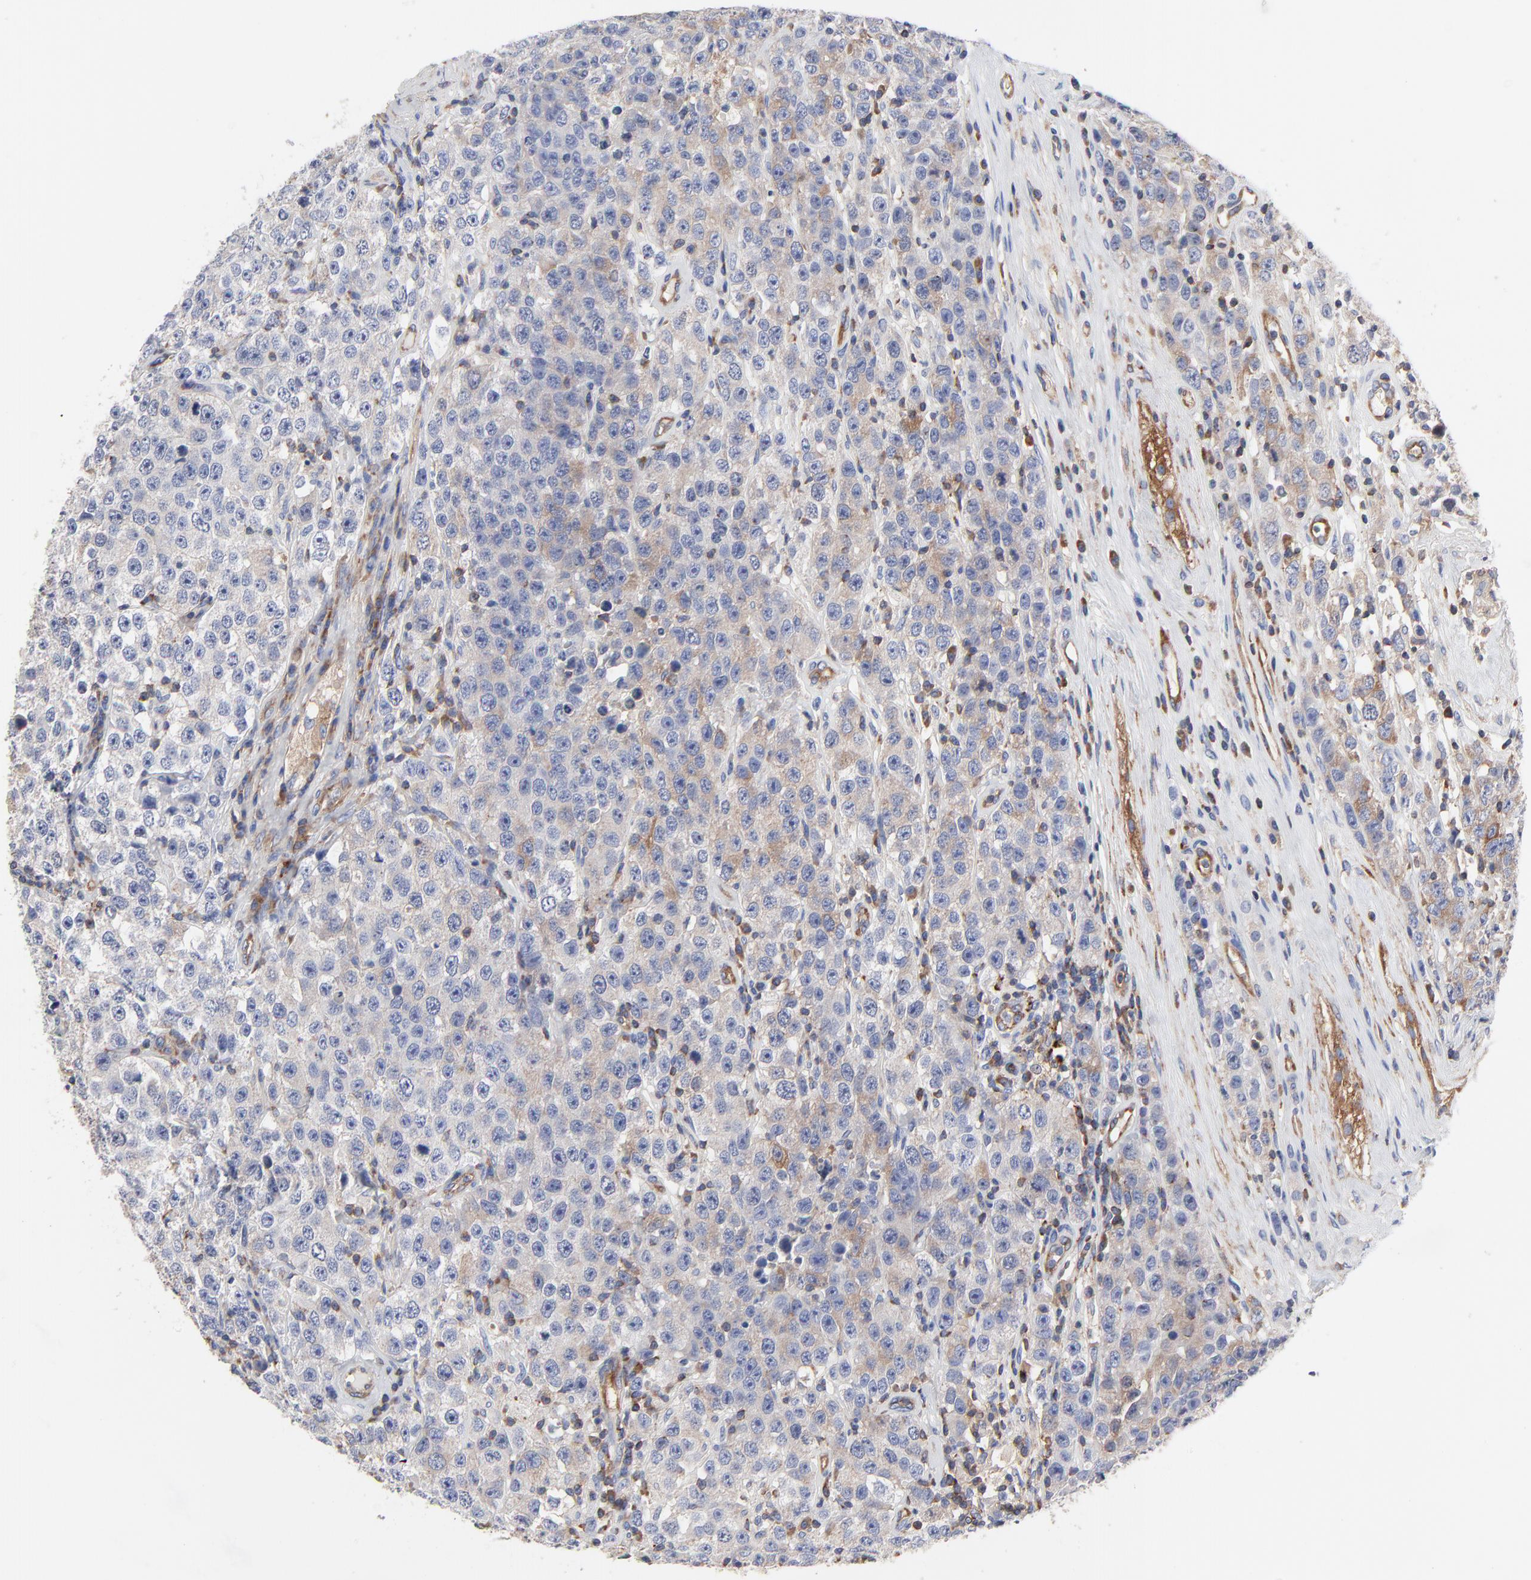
{"staining": {"intensity": "weak", "quantity": "25%-75%", "location": "cytoplasmic/membranous"}, "tissue": "testis cancer", "cell_type": "Tumor cells", "image_type": "cancer", "snomed": [{"axis": "morphology", "description": "Seminoma, NOS"}, {"axis": "topography", "description": "Testis"}], "caption": "DAB (3,3'-diaminobenzidine) immunohistochemical staining of seminoma (testis) demonstrates weak cytoplasmic/membranous protein positivity in approximately 25%-75% of tumor cells. (DAB = brown stain, brightfield microscopy at high magnification).", "gene": "CD2AP", "patient": {"sex": "male", "age": 52}}